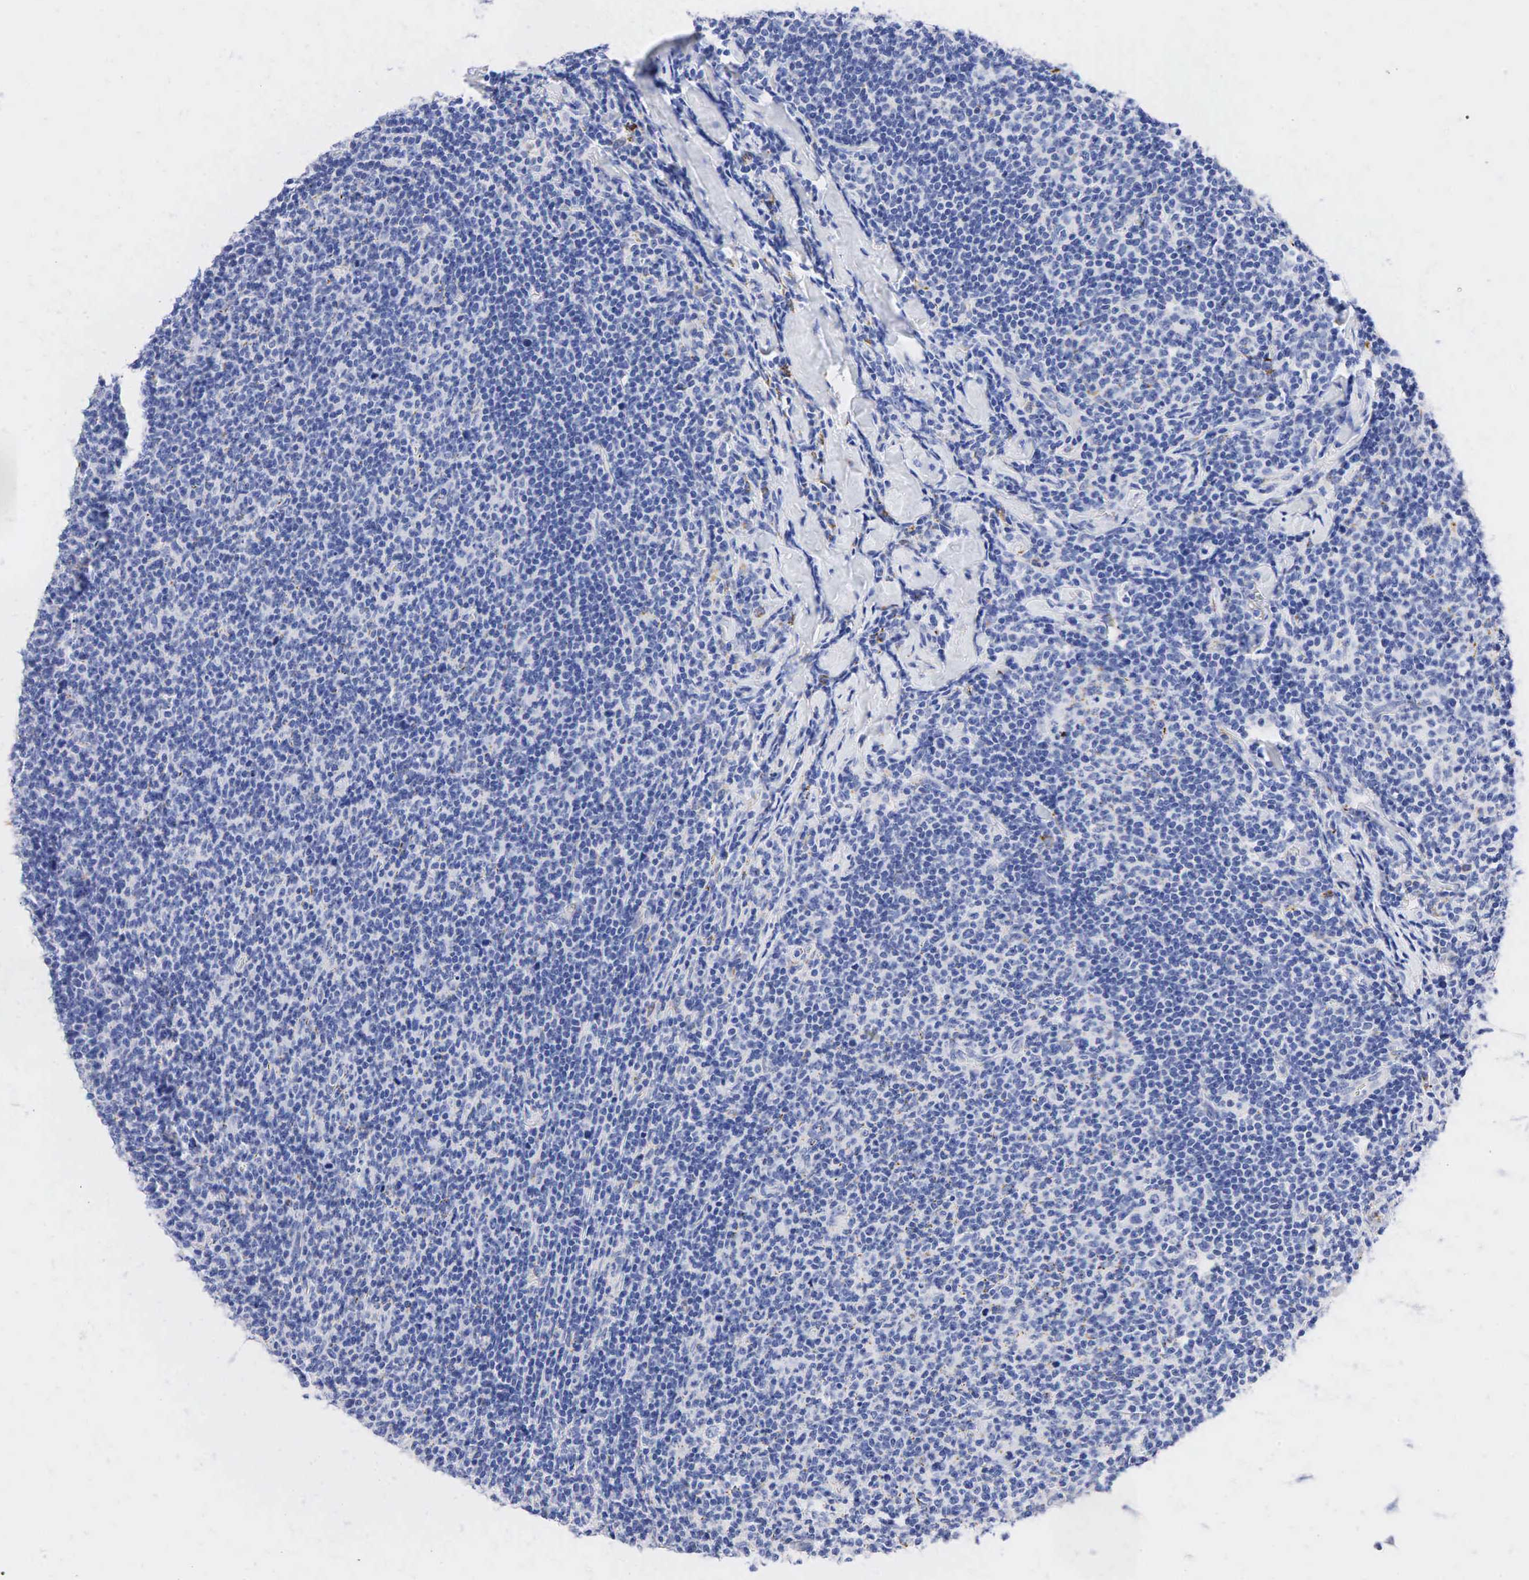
{"staining": {"intensity": "negative", "quantity": "none", "location": "none"}, "tissue": "lymphoma", "cell_type": "Tumor cells", "image_type": "cancer", "snomed": [{"axis": "morphology", "description": "Malignant lymphoma, non-Hodgkin's type, Low grade"}, {"axis": "topography", "description": "Lymph node"}], "caption": "Immunohistochemical staining of low-grade malignant lymphoma, non-Hodgkin's type displays no significant expression in tumor cells.", "gene": "SYP", "patient": {"sex": "male", "age": 74}}